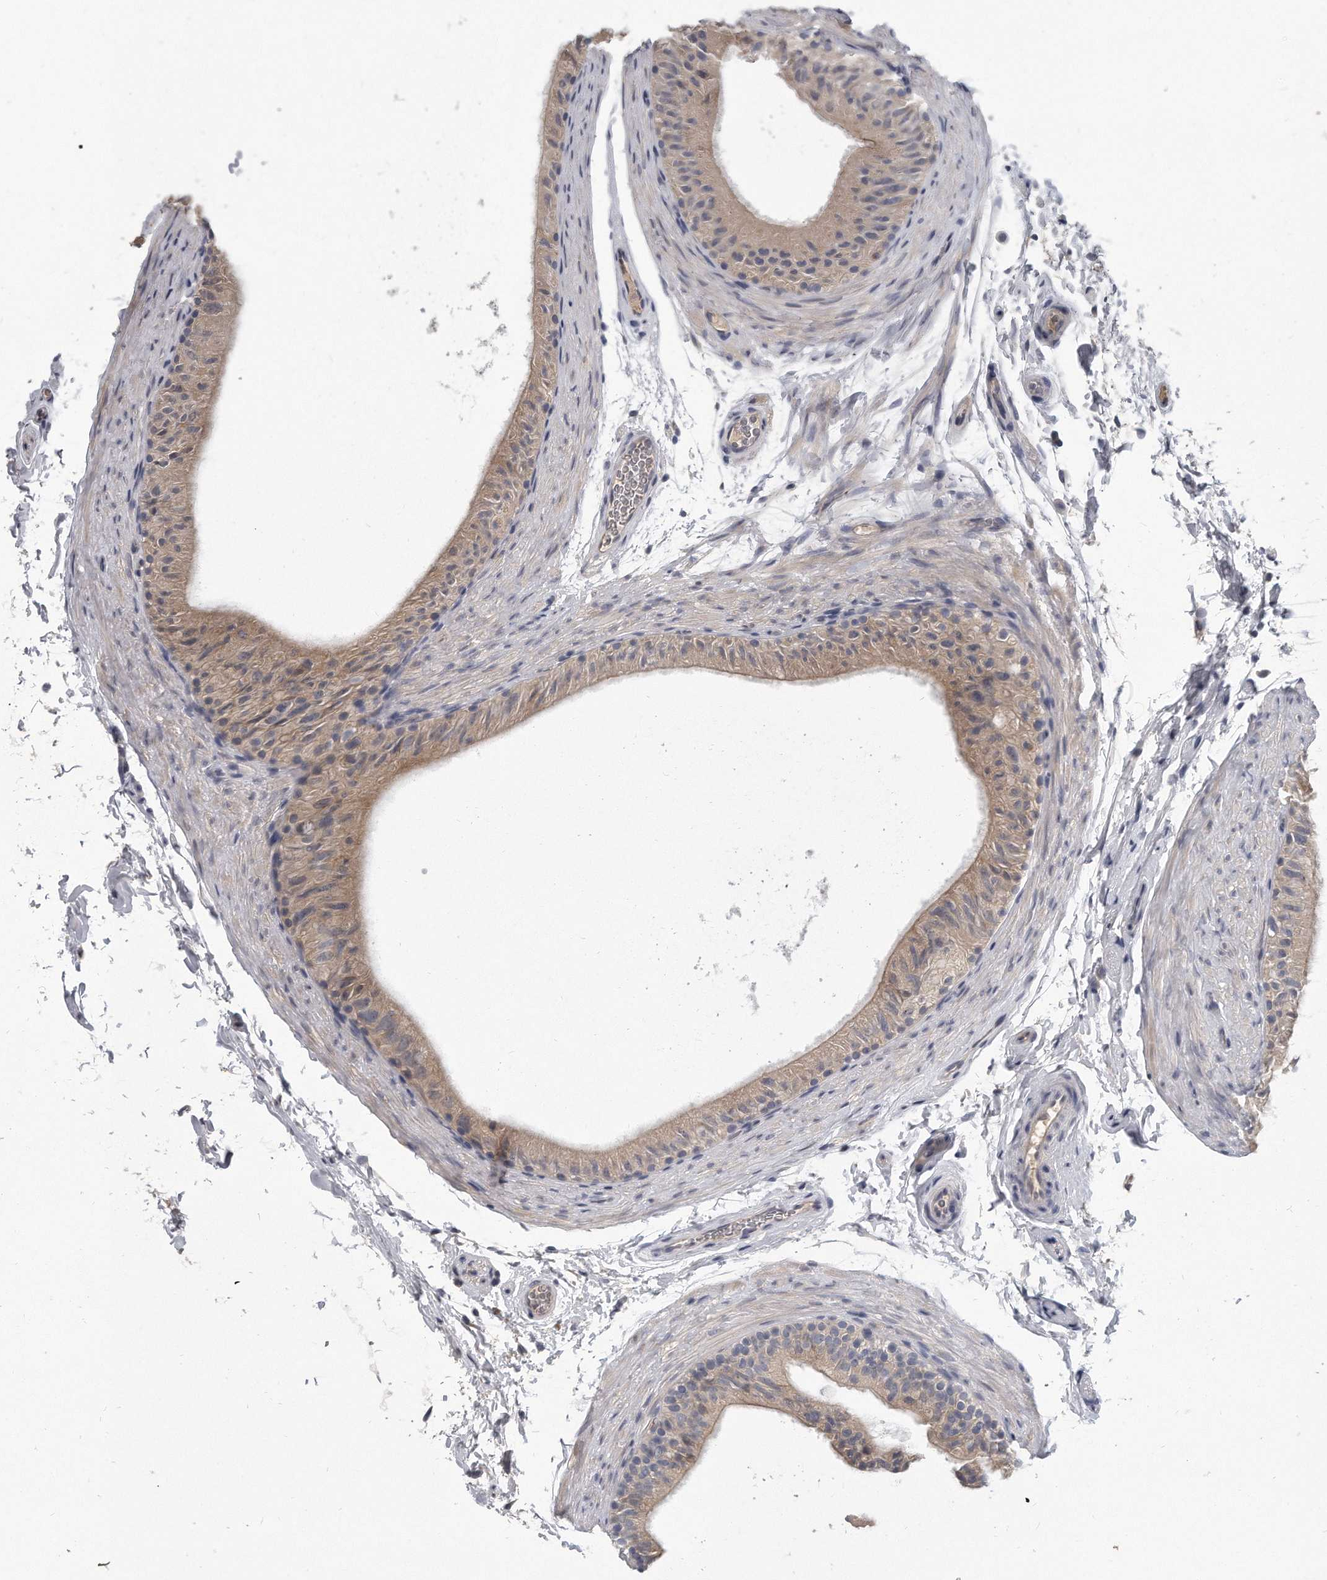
{"staining": {"intensity": "weak", "quantity": "25%-75%", "location": "cytoplasmic/membranous"}, "tissue": "epididymis", "cell_type": "Glandular cells", "image_type": "normal", "snomed": [{"axis": "morphology", "description": "Normal tissue, NOS"}, {"axis": "topography", "description": "Epididymis"}], "caption": "The immunohistochemical stain labels weak cytoplasmic/membranous staining in glandular cells of unremarkable epididymis. The staining is performed using DAB (3,3'-diaminobenzidine) brown chromogen to label protein expression. The nuclei are counter-stained blue using hematoxylin.", "gene": "KLHL7", "patient": {"sex": "male", "age": 49}}